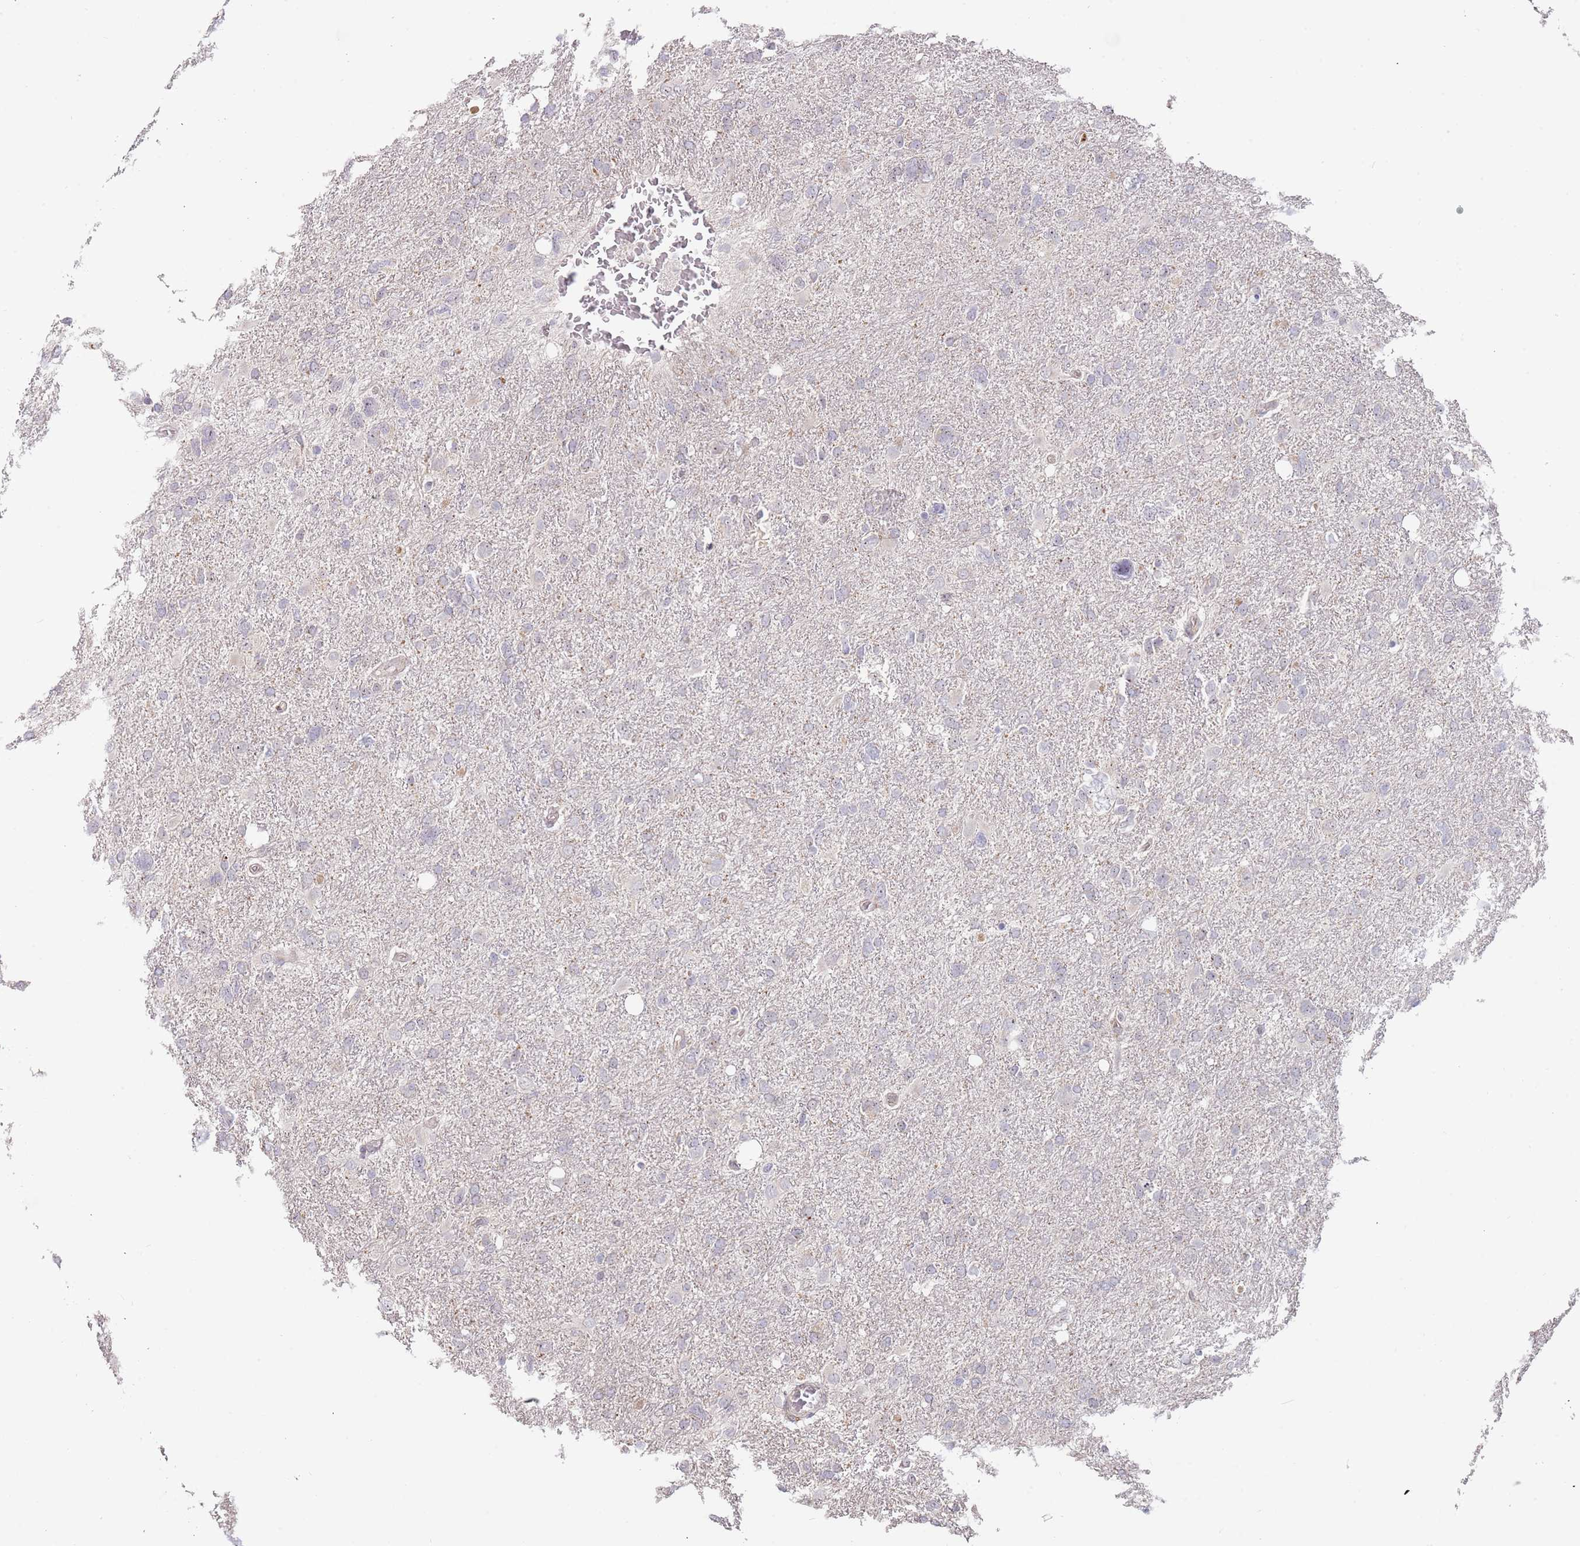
{"staining": {"intensity": "negative", "quantity": "none", "location": "none"}, "tissue": "glioma", "cell_type": "Tumor cells", "image_type": "cancer", "snomed": [{"axis": "morphology", "description": "Glioma, malignant, High grade"}, {"axis": "topography", "description": "Brain"}], "caption": "IHC histopathology image of malignant glioma (high-grade) stained for a protein (brown), which reveals no positivity in tumor cells.", "gene": "TMEM64", "patient": {"sex": "male", "age": 61}}